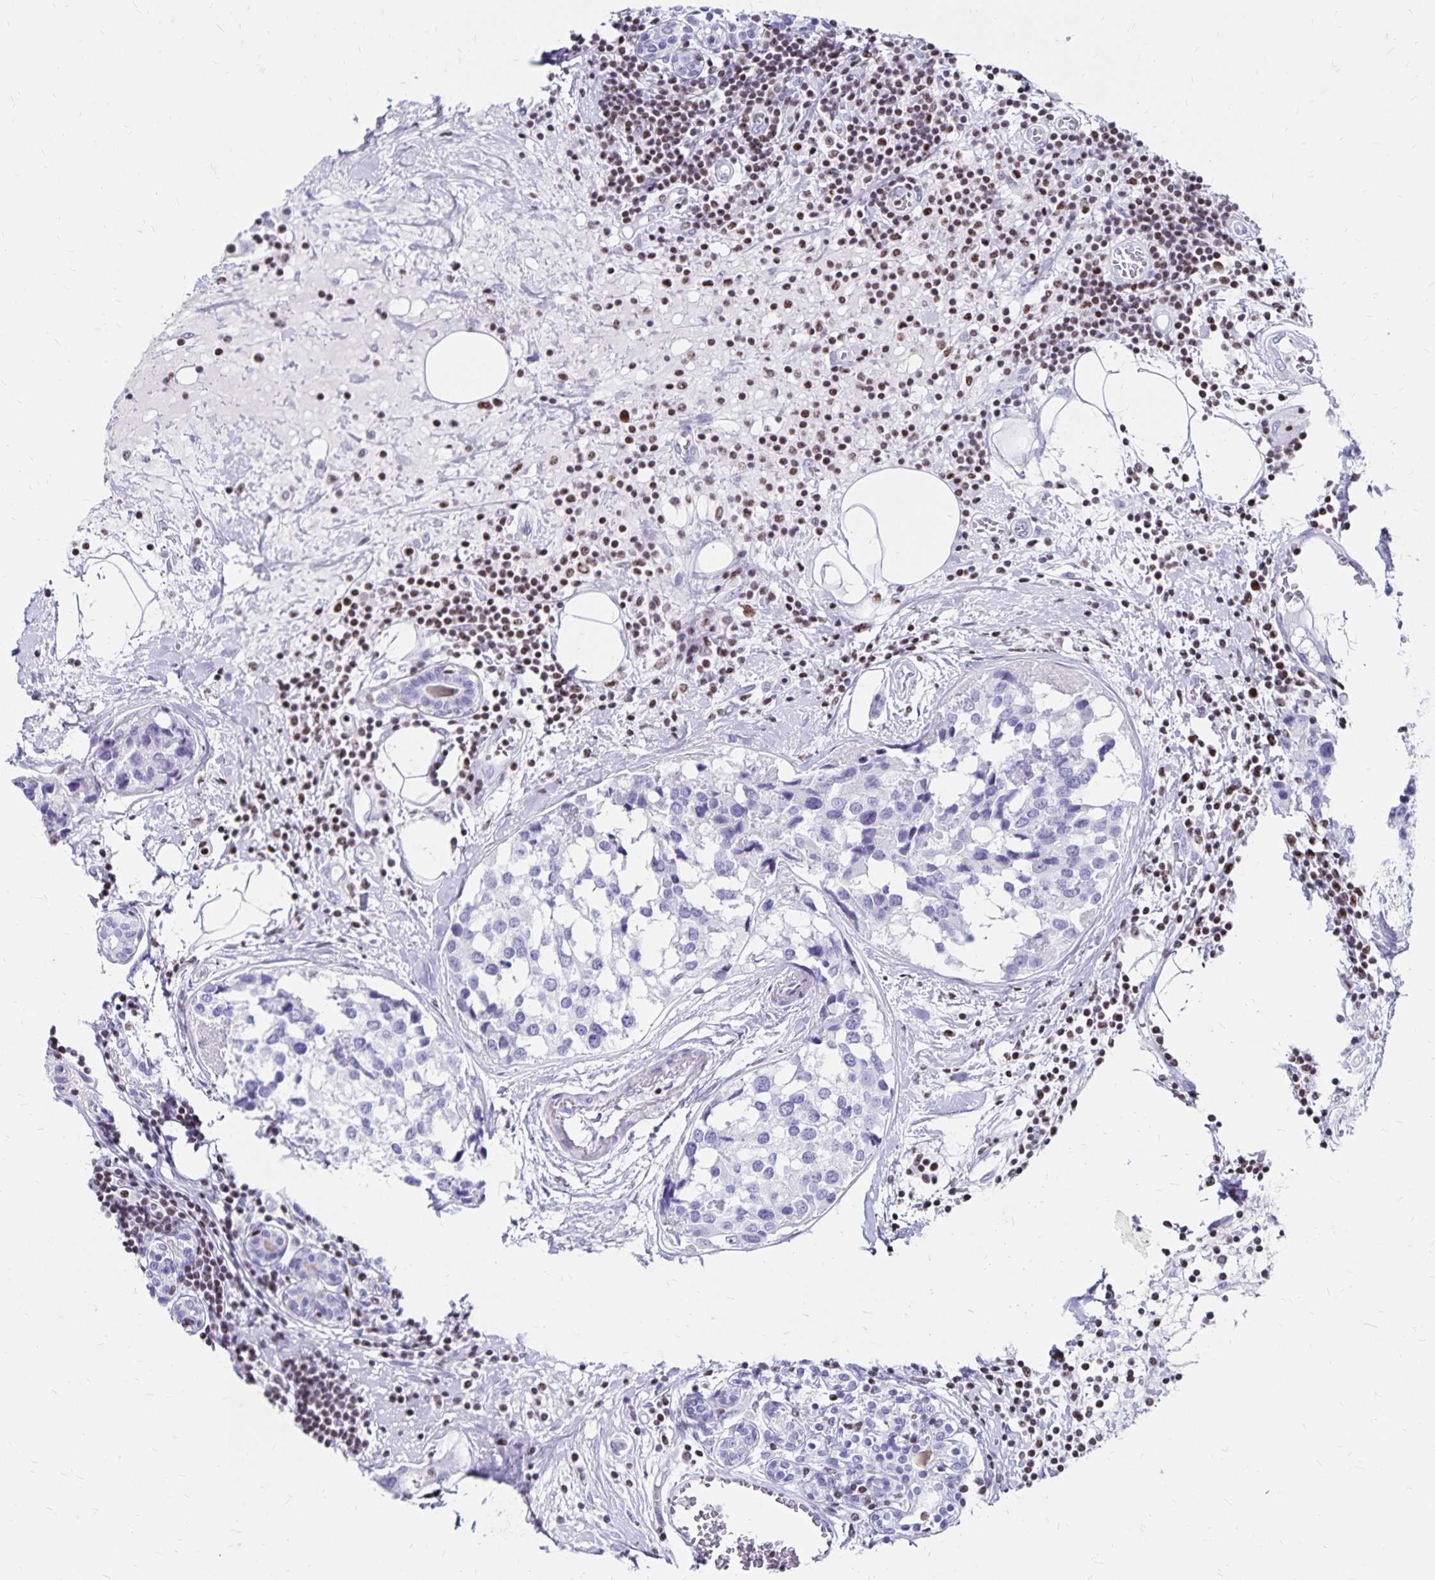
{"staining": {"intensity": "negative", "quantity": "none", "location": "none"}, "tissue": "breast cancer", "cell_type": "Tumor cells", "image_type": "cancer", "snomed": [{"axis": "morphology", "description": "Lobular carcinoma"}, {"axis": "topography", "description": "Breast"}], "caption": "Immunohistochemistry photomicrograph of neoplastic tissue: human breast cancer (lobular carcinoma) stained with DAB (3,3'-diaminobenzidine) displays no significant protein positivity in tumor cells.", "gene": "IKZF1", "patient": {"sex": "female", "age": 59}}